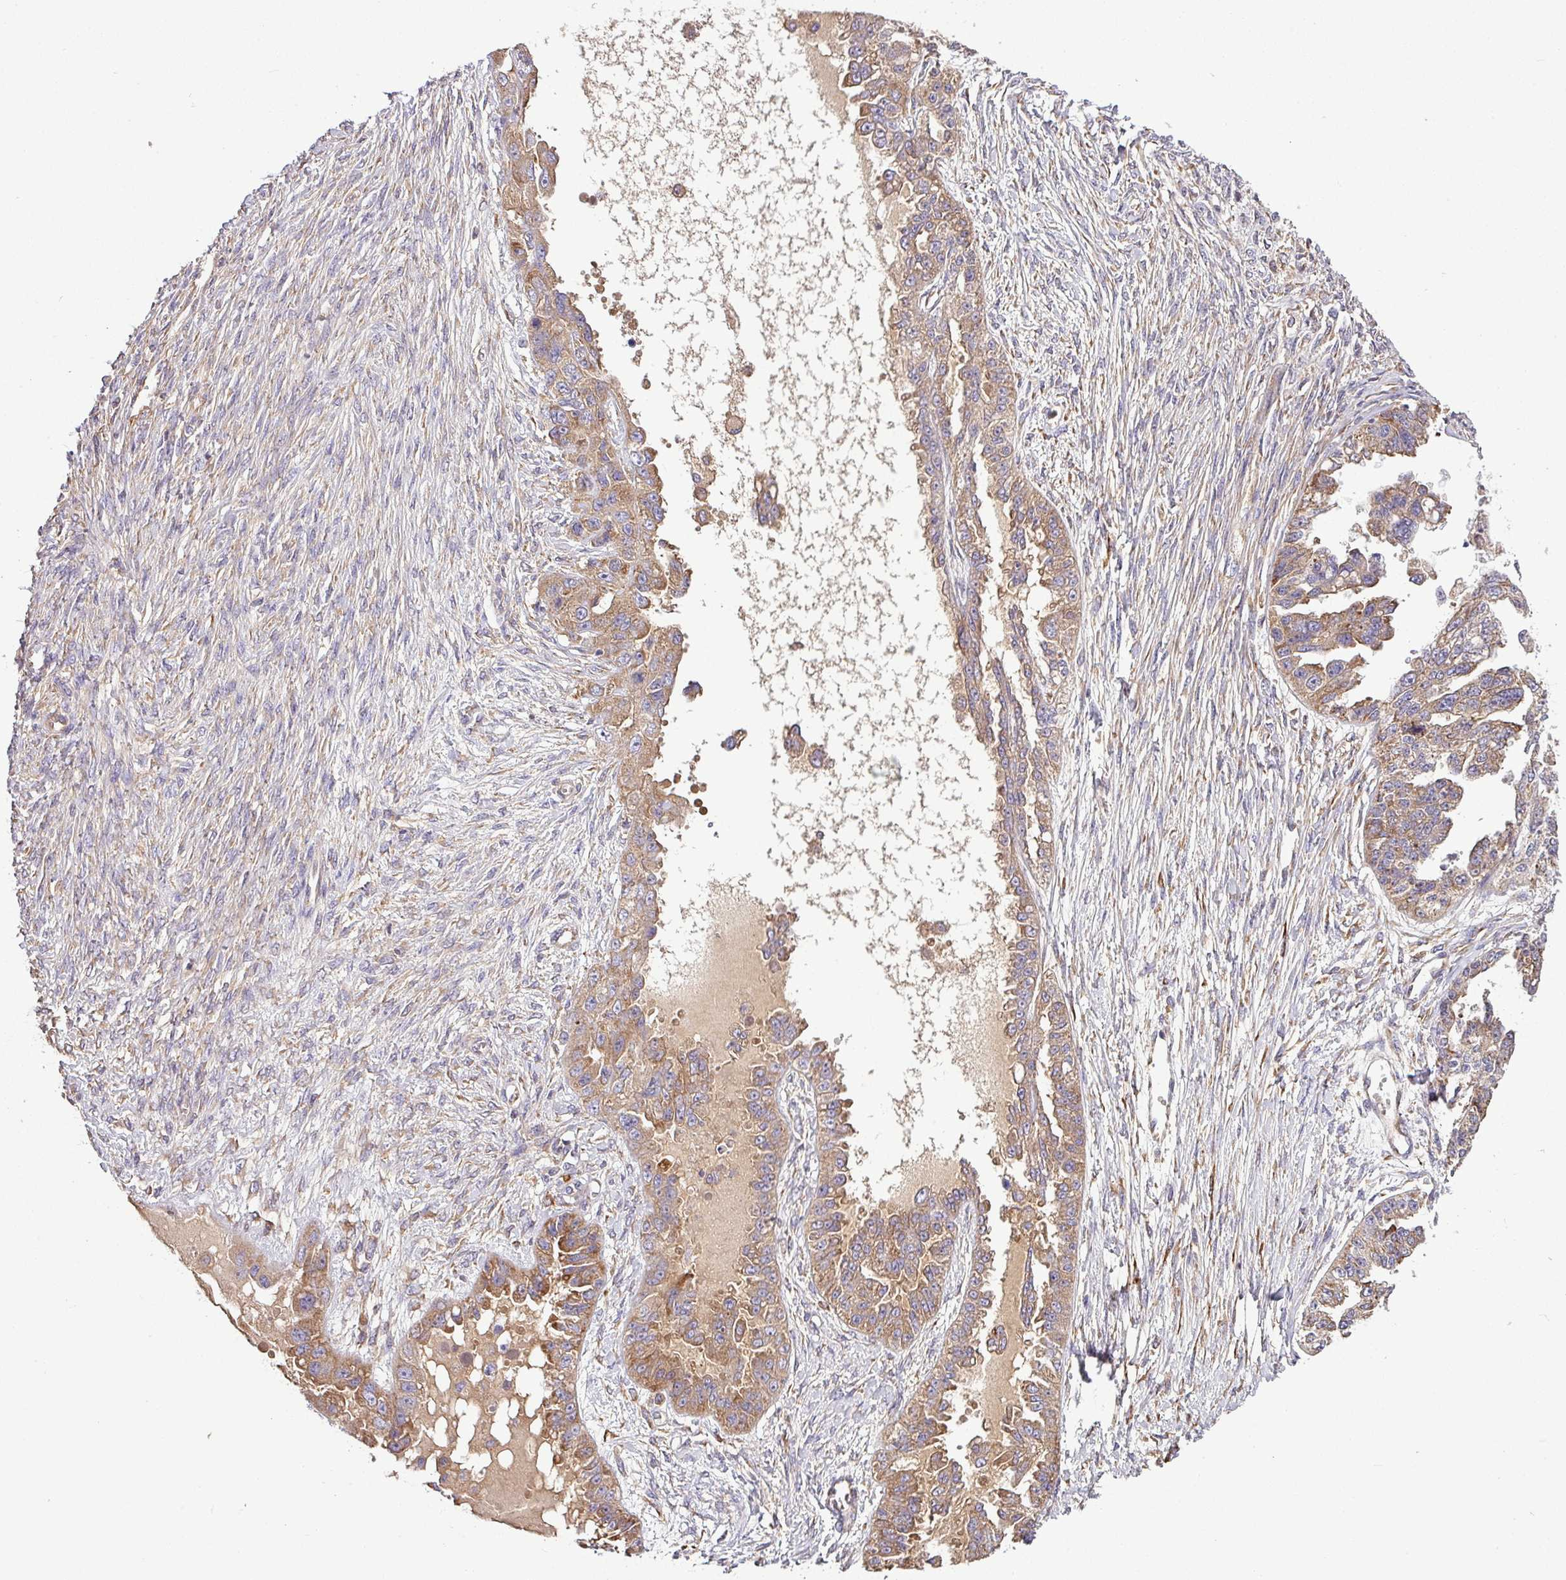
{"staining": {"intensity": "moderate", "quantity": ">75%", "location": "cytoplasmic/membranous"}, "tissue": "ovarian cancer", "cell_type": "Tumor cells", "image_type": "cancer", "snomed": [{"axis": "morphology", "description": "Cystadenocarcinoma, serous, NOS"}, {"axis": "topography", "description": "Ovary"}], "caption": "This image demonstrates immunohistochemistry (IHC) staining of serous cystadenocarcinoma (ovarian), with medium moderate cytoplasmic/membranous expression in approximately >75% of tumor cells.", "gene": "LRRC74B", "patient": {"sex": "female", "age": 58}}